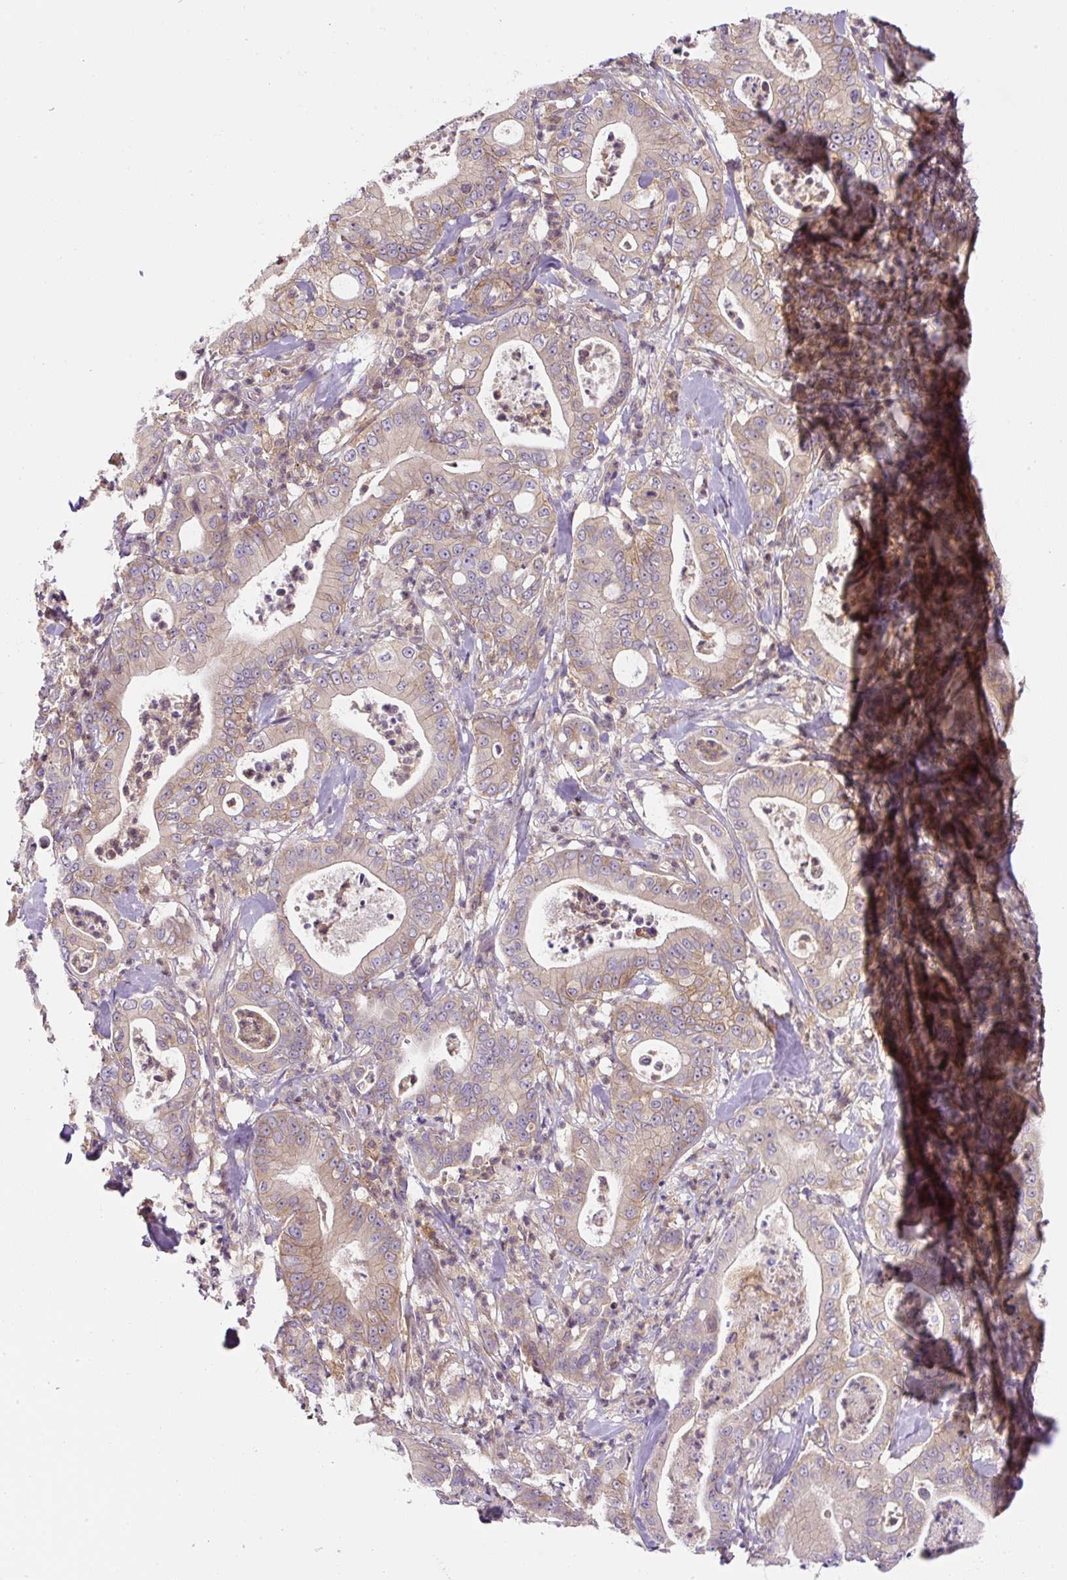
{"staining": {"intensity": "weak", "quantity": "25%-75%", "location": "cytoplasmic/membranous"}, "tissue": "pancreatic cancer", "cell_type": "Tumor cells", "image_type": "cancer", "snomed": [{"axis": "morphology", "description": "Adenocarcinoma, NOS"}, {"axis": "topography", "description": "Pancreas"}], "caption": "High-magnification brightfield microscopy of pancreatic cancer stained with DAB (3,3'-diaminobenzidine) (brown) and counterstained with hematoxylin (blue). tumor cells exhibit weak cytoplasmic/membranous staining is identified in about25%-75% of cells. (IHC, brightfield microscopy, high magnification).", "gene": "CCDC28A", "patient": {"sex": "male", "age": 71}}